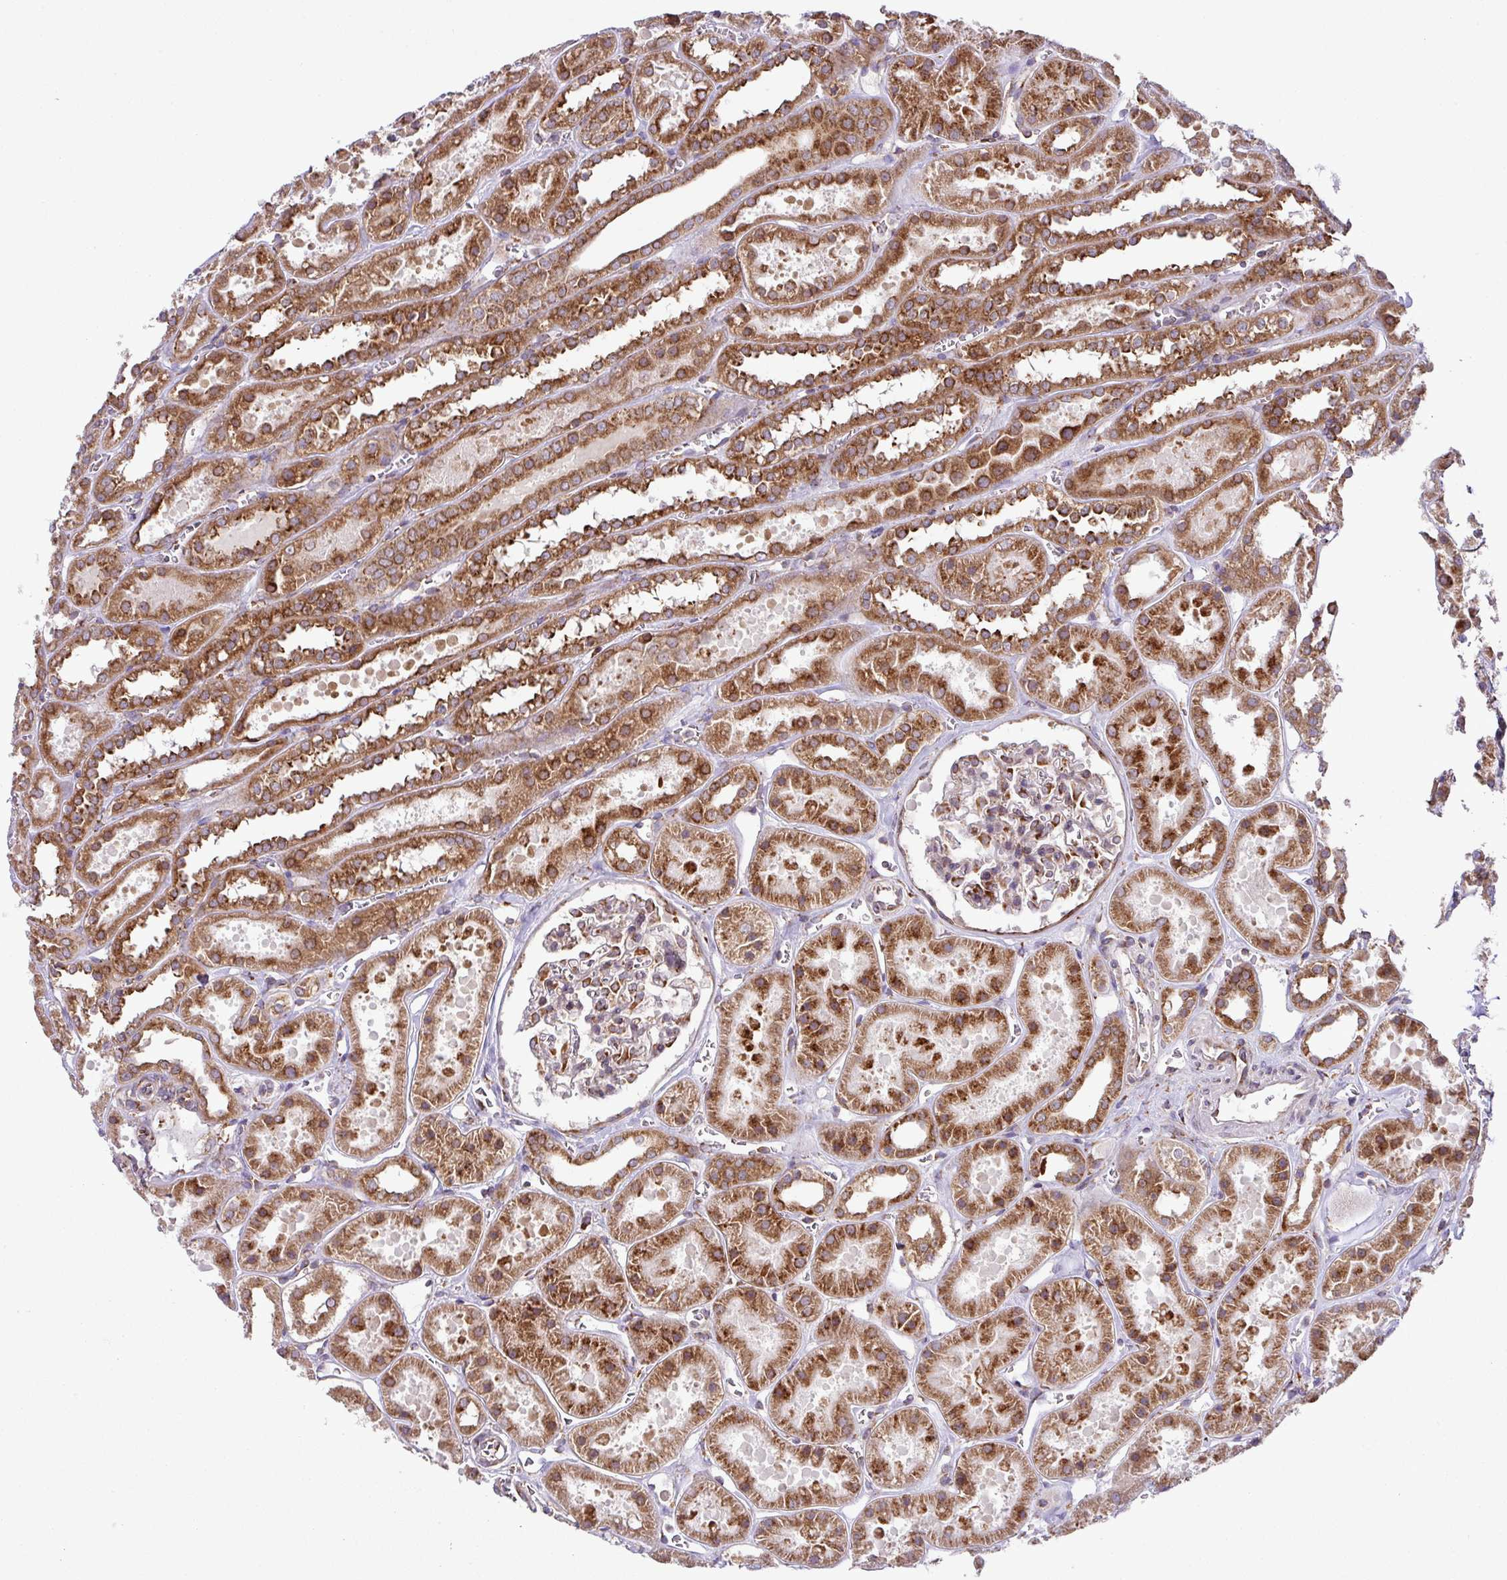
{"staining": {"intensity": "strong", "quantity": "25%-75%", "location": "cytoplasmic/membranous"}, "tissue": "kidney", "cell_type": "Cells in glomeruli", "image_type": "normal", "snomed": [{"axis": "morphology", "description": "Normal tissue, NOS"}, {"axis": "topography", "description": "Kidney"}], "caption": "Immunohistochemistry (IHC) photomicrograph of benign kidney stained for a protein (brown), which reveals high levels of strong cytoplasmic/membranous staining in approximately 25%-75% of cells in glomeruli.", "gene": "SLC39A7", "patient": {"sex": "female", "age": 41}}